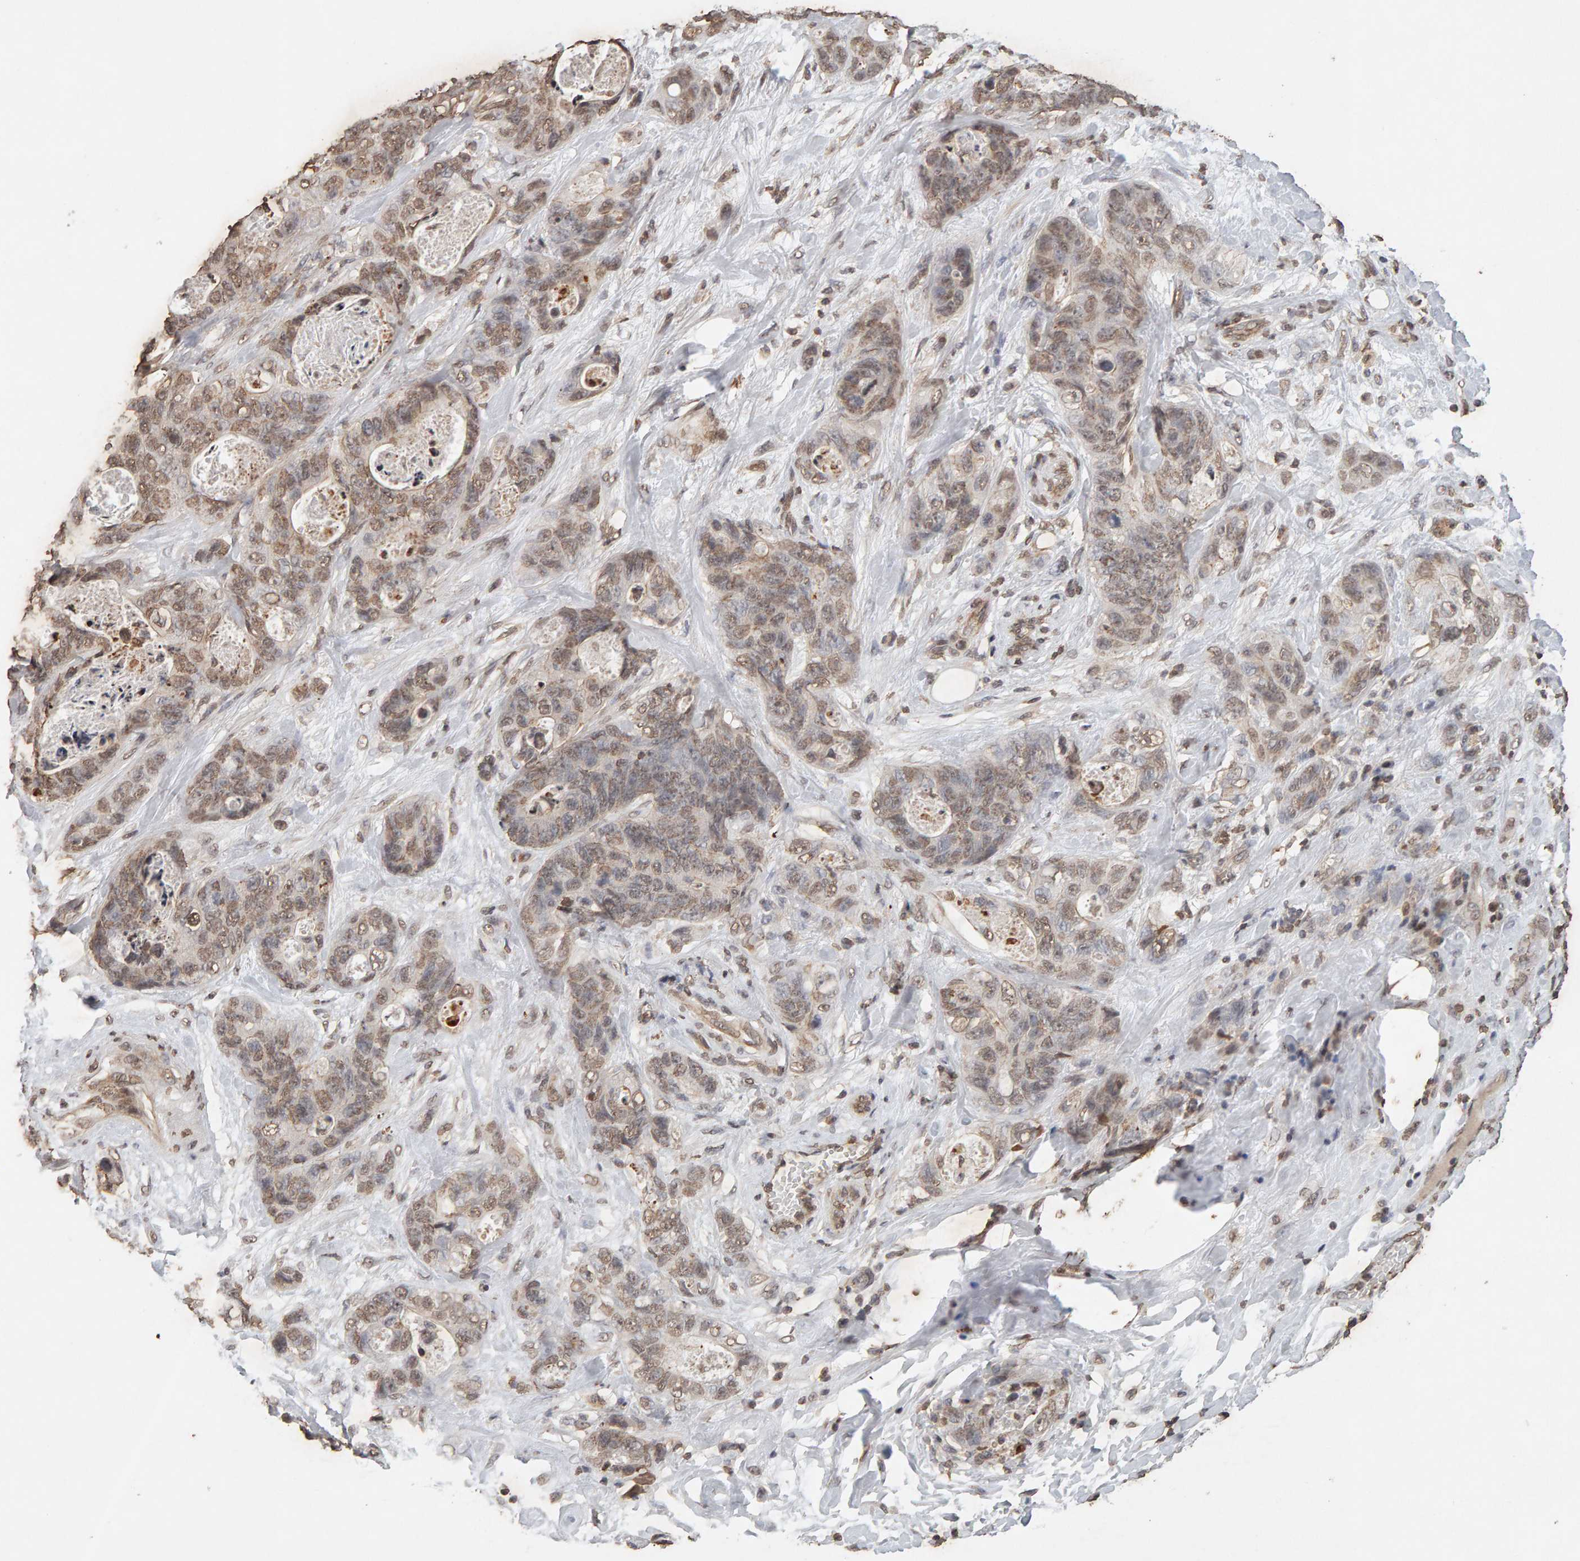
{"staining": {"intensity": "weak", "quantity": ">75%", "location": "cytoplasmic/membranous,nuclear"}, "tissue": "stomach cancer", "cell_type": "Tumor cells", "image_type": "cancer", "snomed": [{"axis": "morphology", "description": "Normal tissue, NOS"}, {"axis": "morphology", "description": "Adenocarcinoma, NOS"}, {"axis": "topography", "description": "Stomach"}], "caption": "IHC of adenocarcinoma (stomach) reveals low levels of weak cytoplasmic/membranous and nuclear positivity in approximately >75% of tumor cells.", "gene": "DNAJB5", "patient": {"sex": "female", "age": 89}}